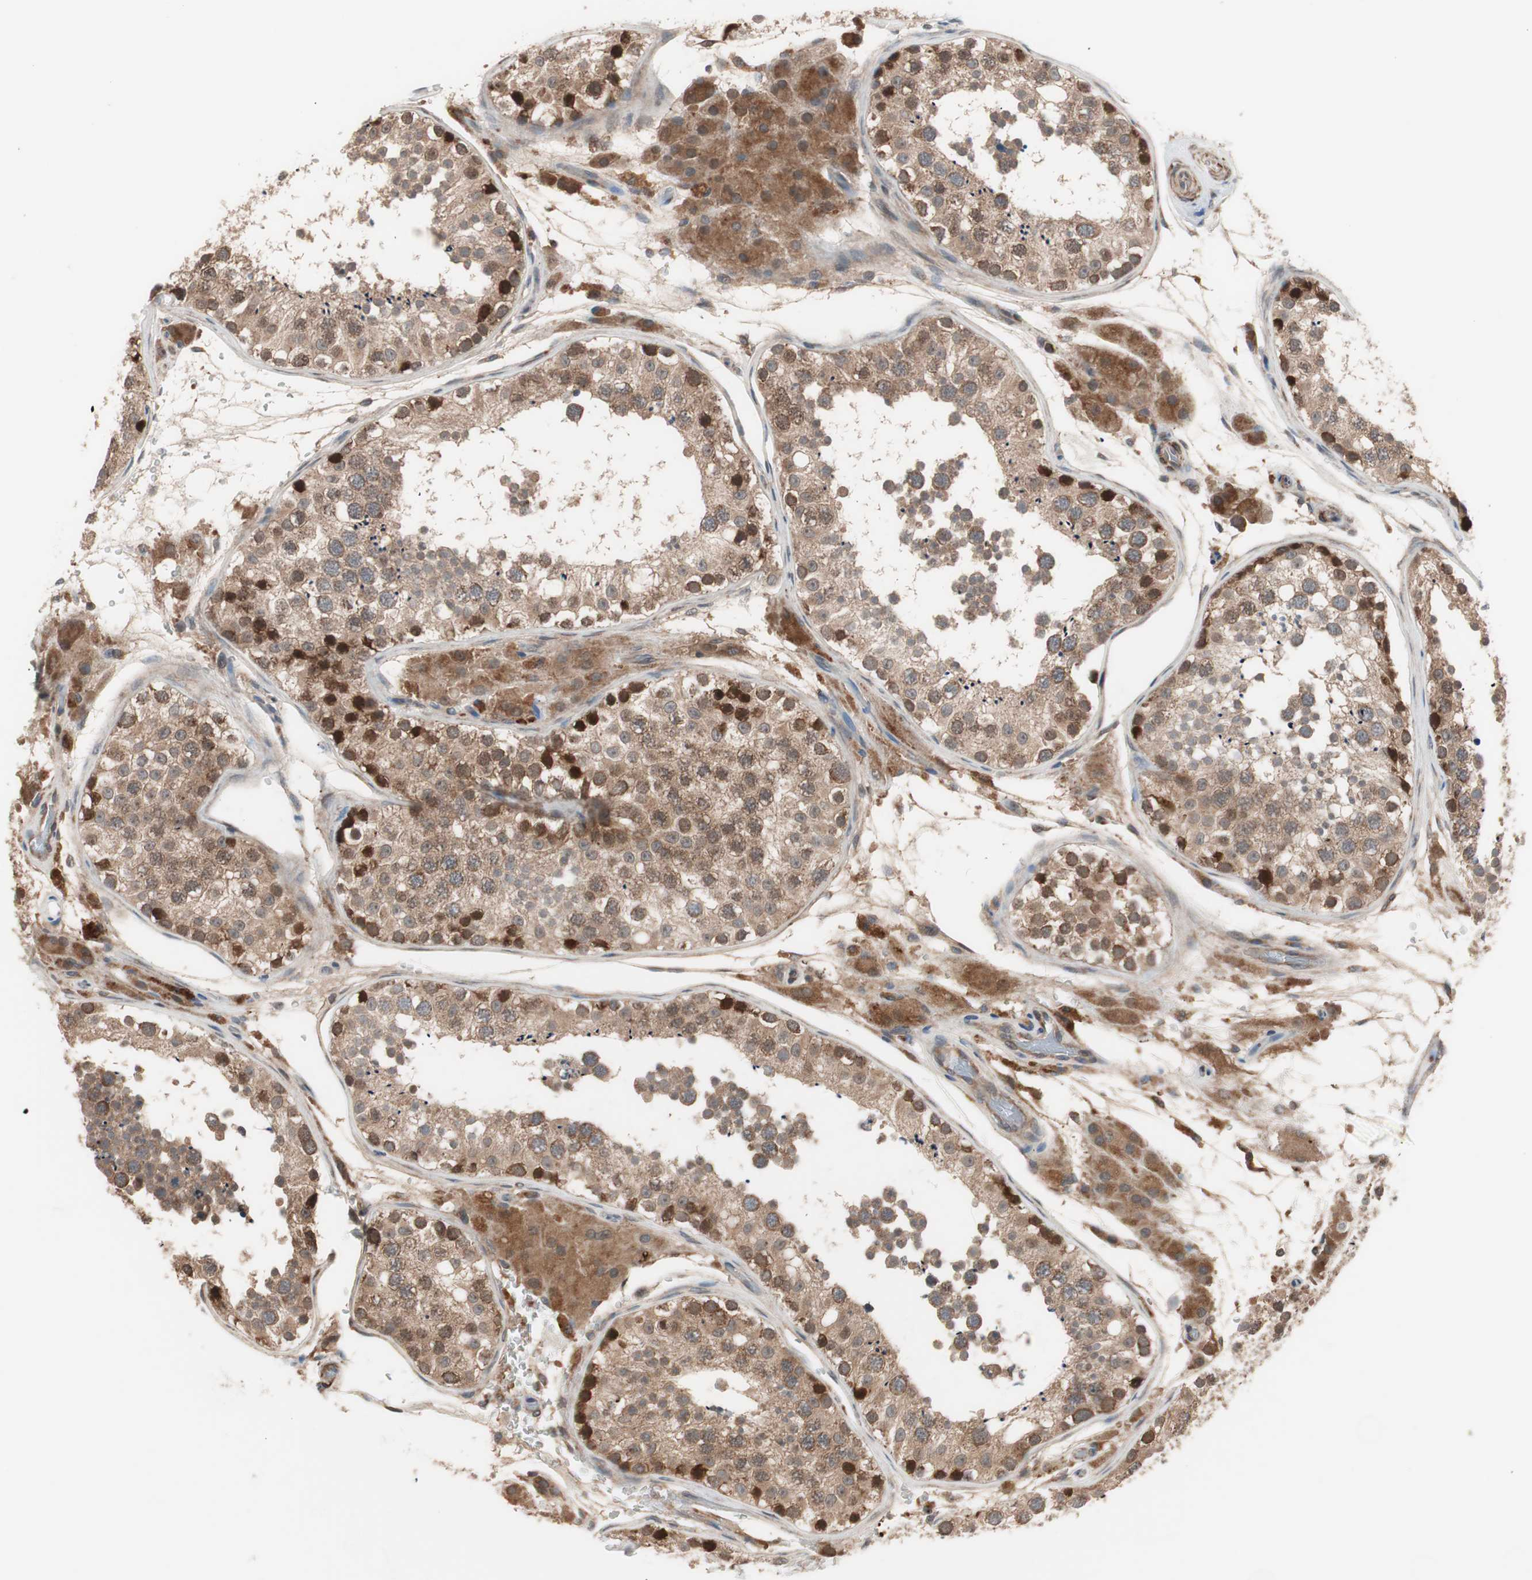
{"staining": {"intensity": "moderate", "quantity": ">75%", "location": "cytoplasmic/membranous"}, "tissue": "testis", "cell_type": "Cells in seminiferous ducts", "image_type": "normal", "snomed": [{"axis": "morphology", "description": "Normal tissue, NOS"}, {"axis": "topography", "description": "Testis"}], "caption": "Immunohistochemistry (IHC) staining of normal testis, which shows medium levels of moderate cytoplasmic/membranous staining in approximately >75% of cells in seminiferous ducts indicating moderate cytoplasmic/membranous protein staining. The staining was performed using DAB (3,3'-diaminobenzidine) (brown) for protein detection and nuclei were counterstained in hematoxylin (blue).", "gene": "HMBS", "patient": {"sex": "male", "age": 26}}